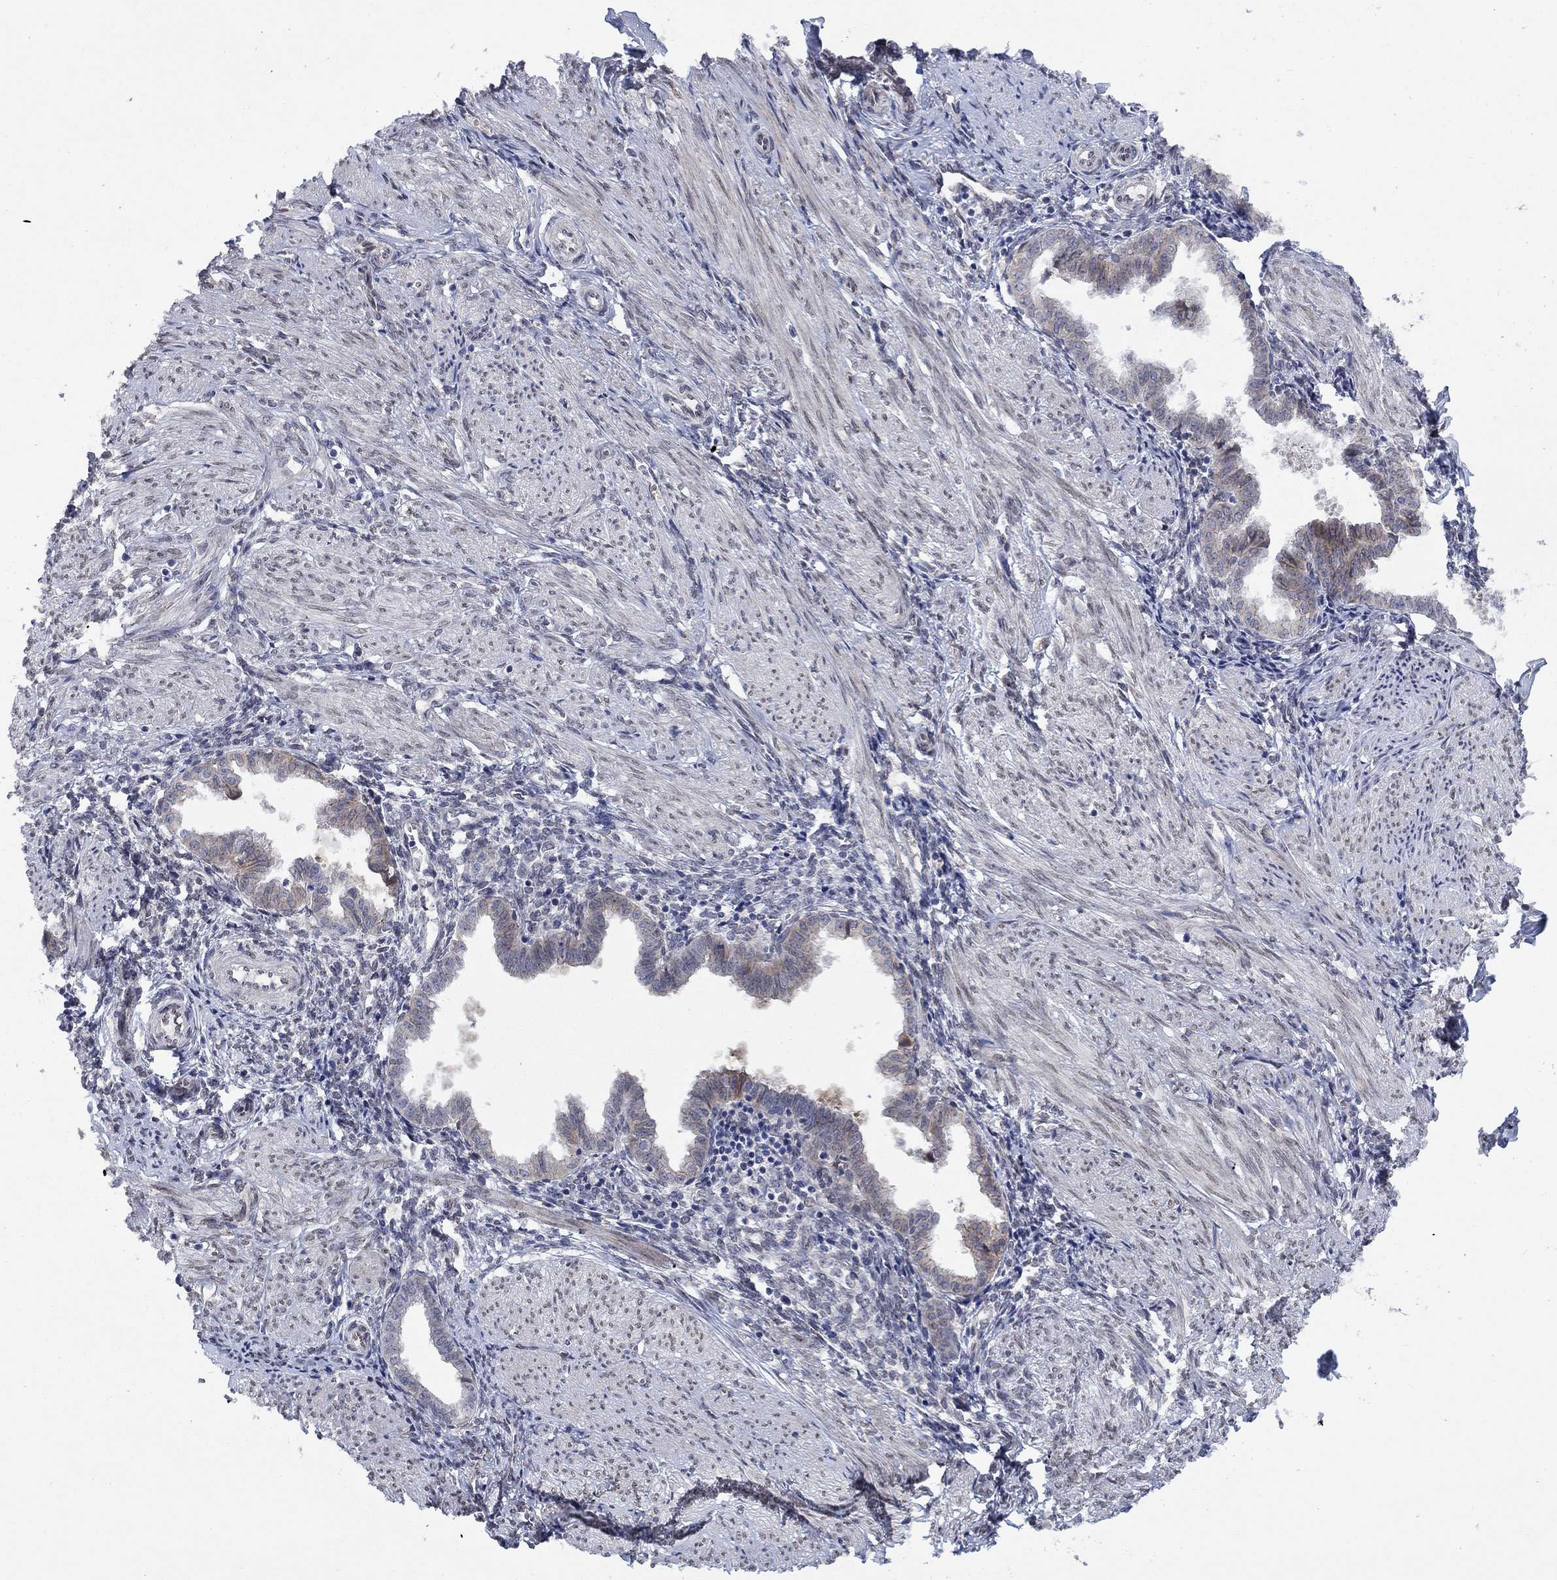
{"staining": {"intensity": "negative", "quantity": "none", "location": "none"}, "tissue": "endometrium", "cell_type": "Cells in endometrial stroma", "image_type": "normal", "snomed": [{"axis": "morphology", "description": "Normal tissue, NOS"}, {"axis": "topography", "description": "Endometrium"}], "caption": "DAB immunohistochemical staining of unremarkable human endometrium reveals no significant positivity in cells in endometrial stroma.", "gene": "EMC9", "patient": {"sex": "female", "age": 37}}